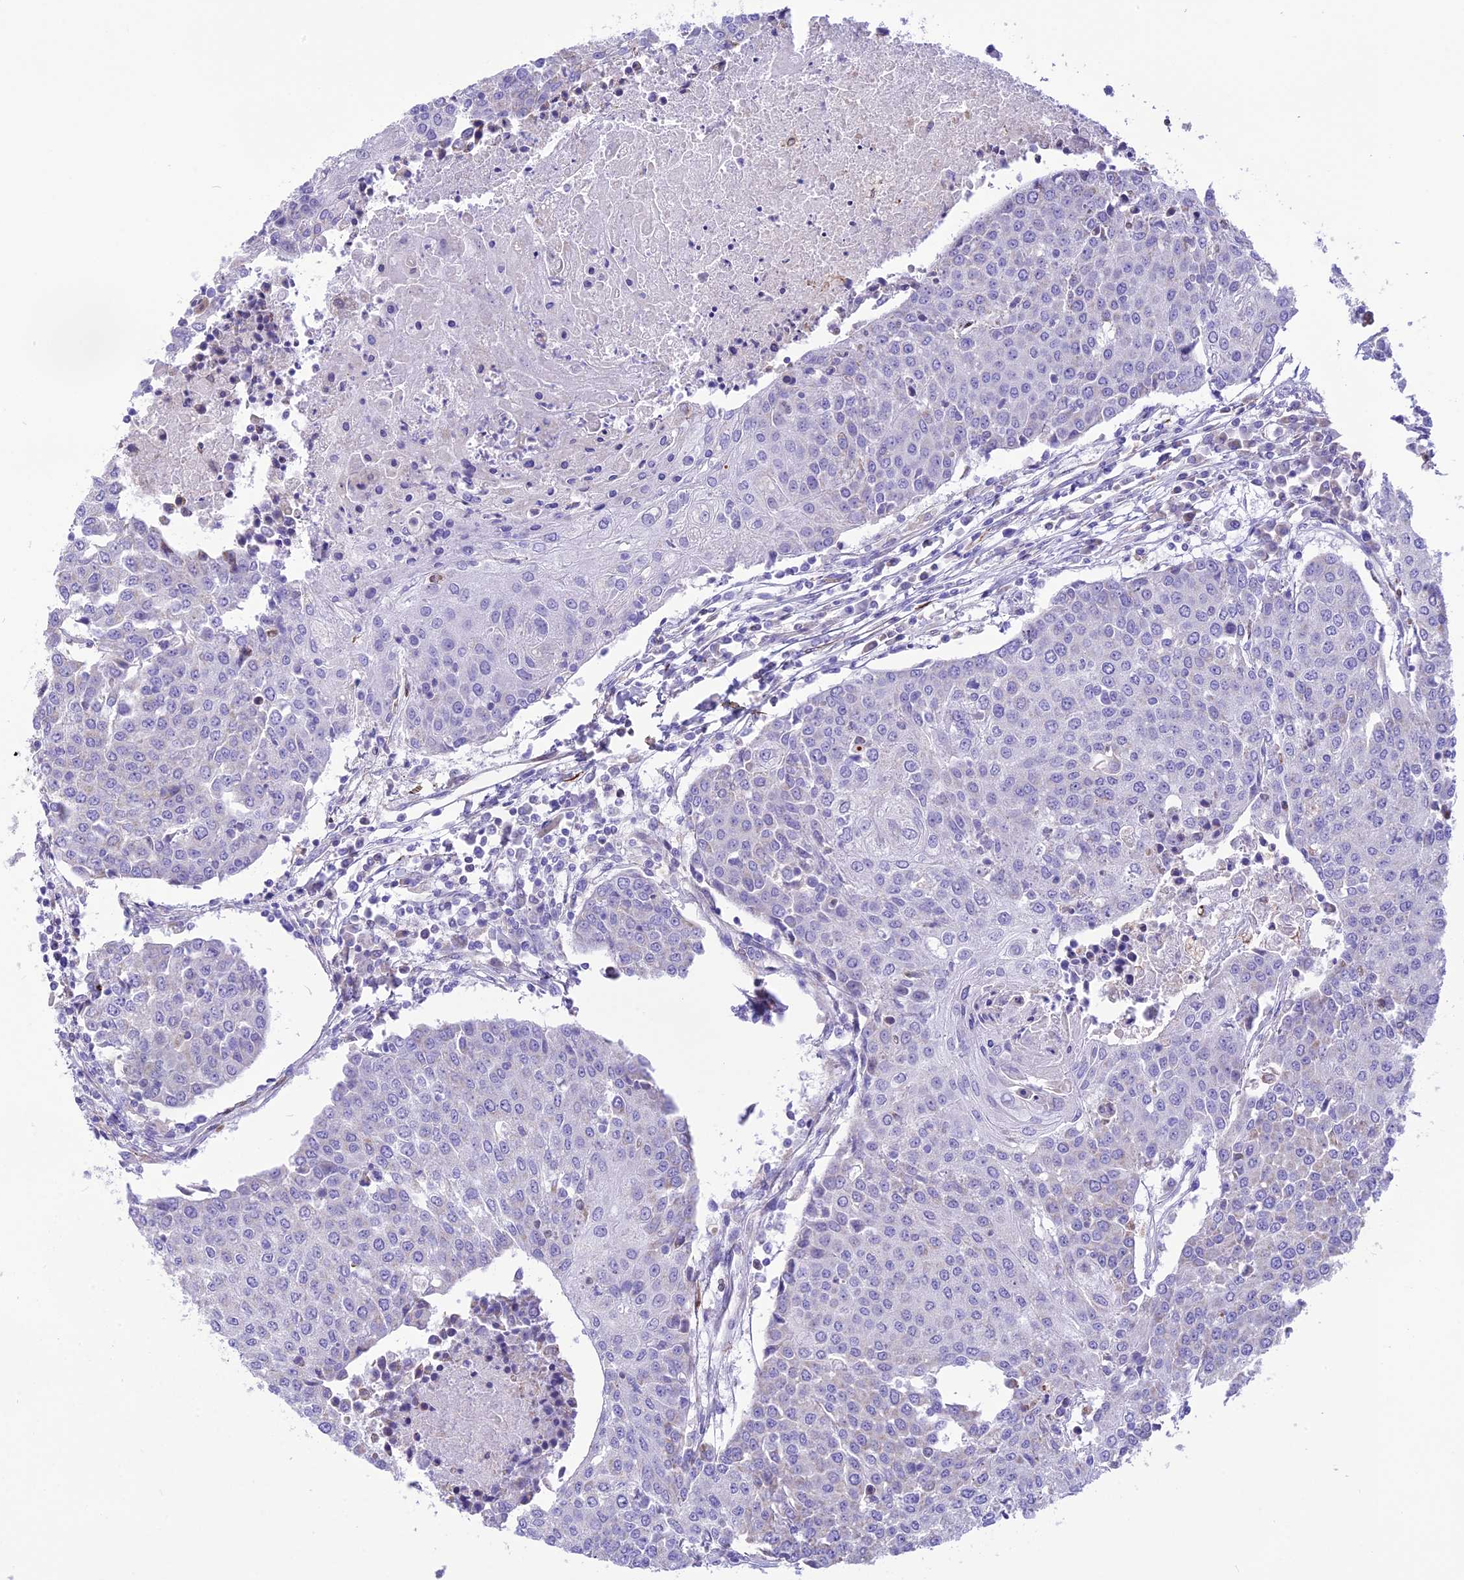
{"staining": {"intensity": "negative", "quantity": "none", "location": "none"}, "tissue": "urothelial cancer", "cell_type": "Tumor cells", "image_type": "cancer", "snomed": [{"axis": "morphology", "description": "Urothelial carcinoma, High grade"}, {"axis": "topography", "description": "Urinary bladder"}], "caption": "An immunohistochemistry histopathology image of urothelial cancer is shown. There is no staining in tumor cells of urothelial cancer.", "gene": "DOC2B", "patient": {"sex": "female", "age": 85}}